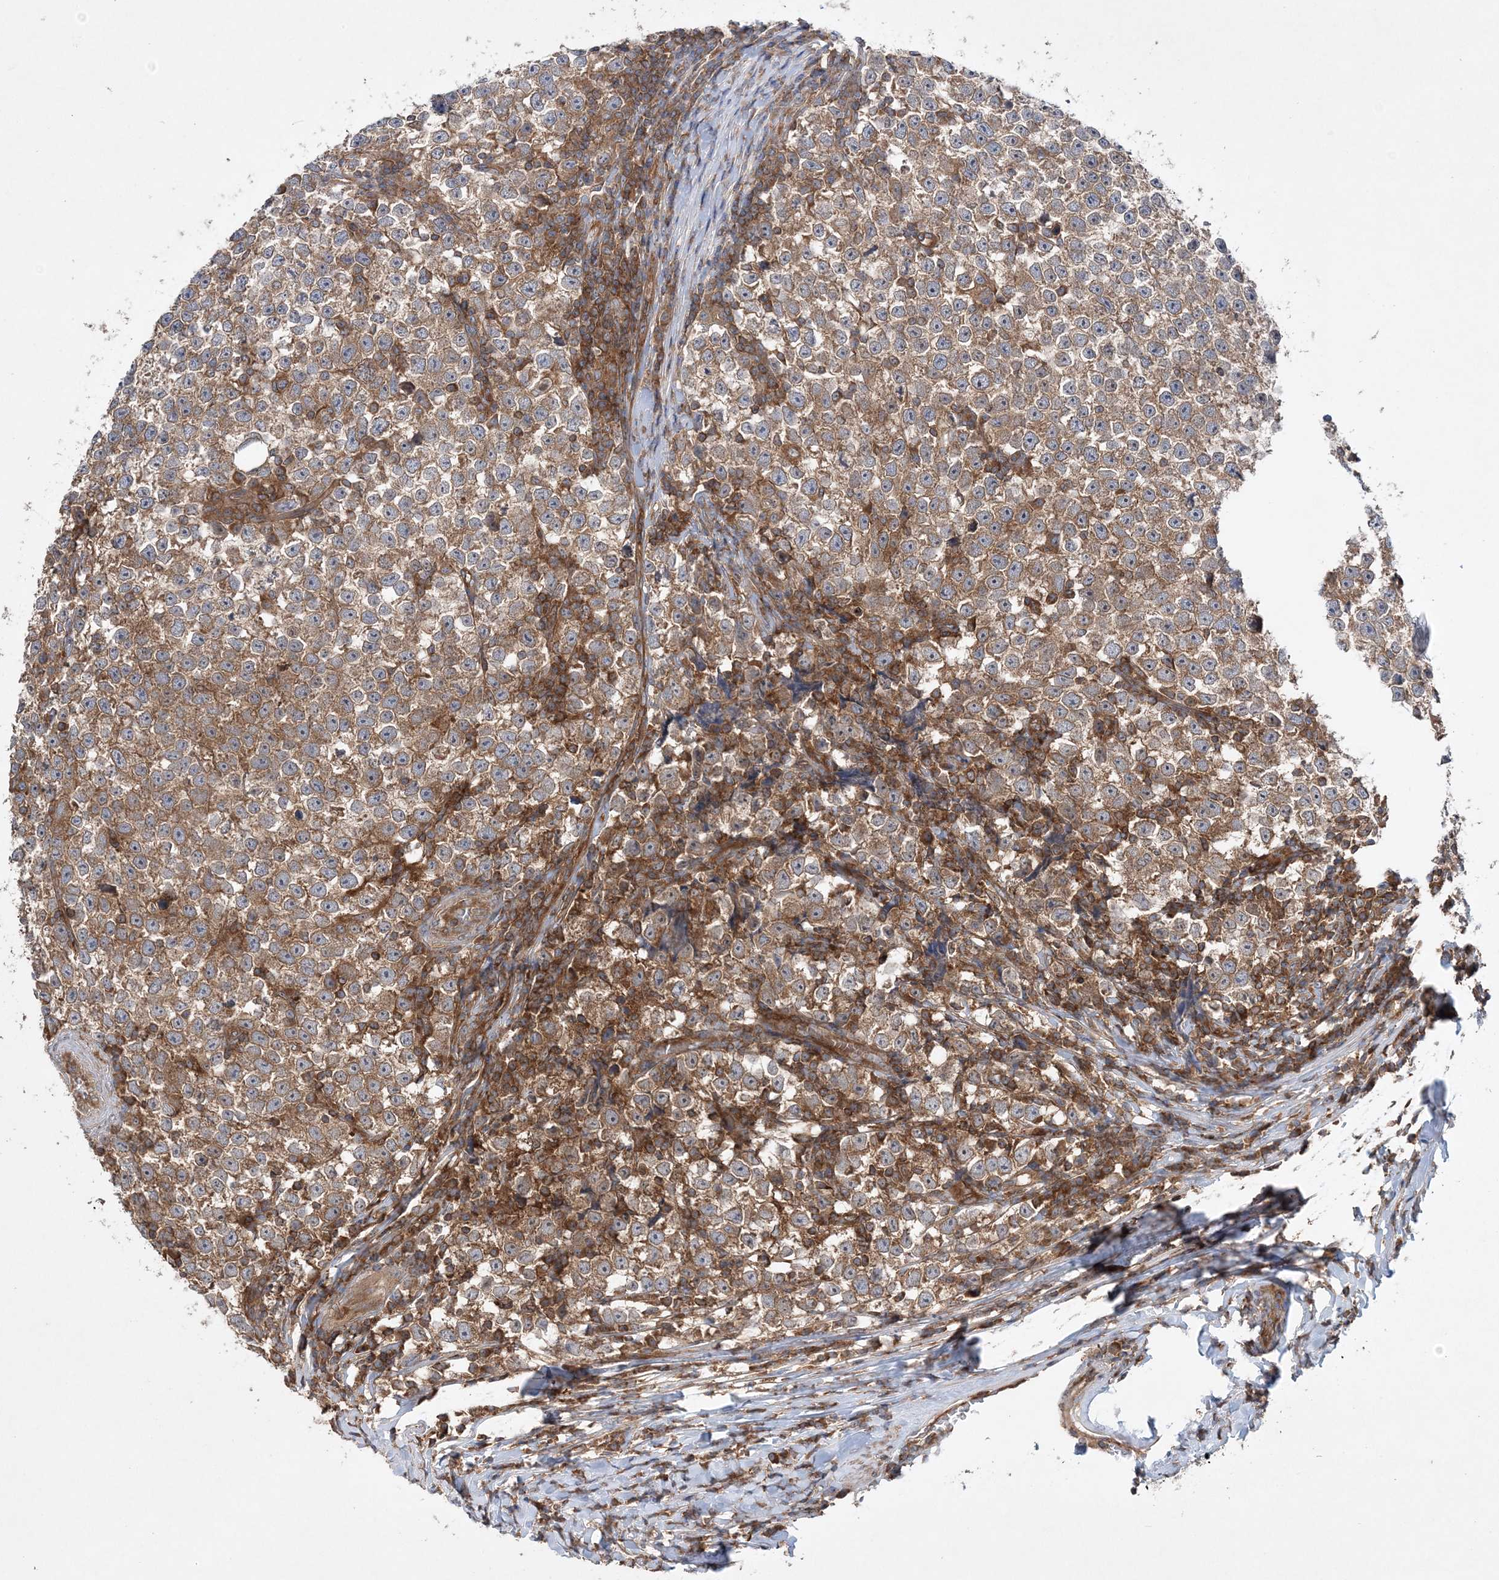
{"staining": {"intensity": "moderate", "quantity": "25%-75%", "location": "cytoplasmic/membranous"}, "tissue": "testis cancer", "cell_type": "Tumor cells", "image_type": "cancer", "snomed": [{"axis": "morphology", "description": "Normal tissue, NOS"}, {"axis": "morphology", "description": "Seminoma, NOS"}, {"axis": "topography", "description": "Testis"}], "caption": "Immunohistochemical staining of testis cancer (seminoma) shows medium levels of moderate cytoplasmic/membranous protein positivity in about 25%-75% of tumor cells.", "gene": "ACAP2", "patient": {"sex": "male", "age": 43}}